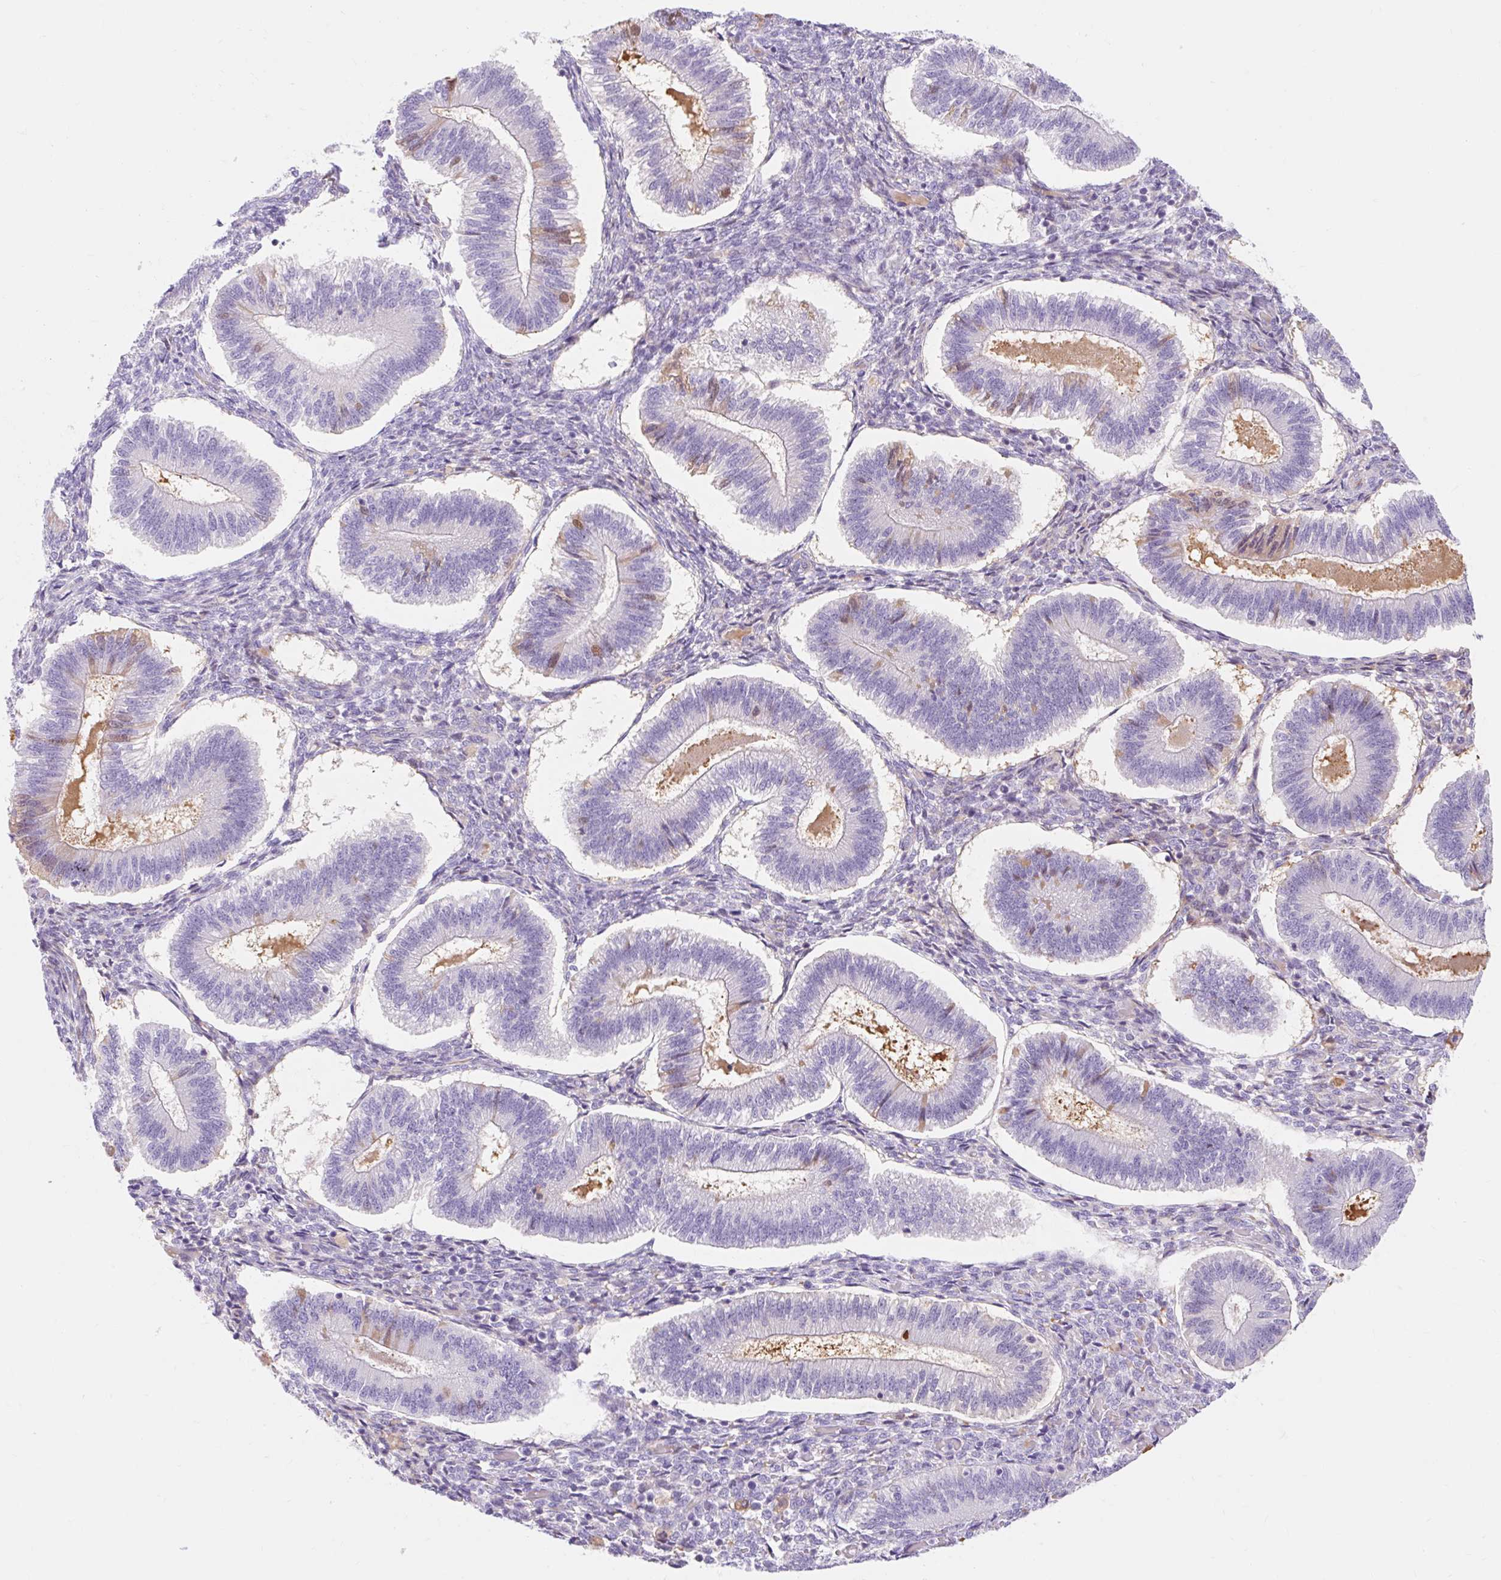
{"staining": {"intensity": "negative", "quantity": "none", "location": "none"}, "tissue": "endometrium", "cell_type": "Cells in endometrial stroma", "image_type": "normal", "snomed": [{"axis": "morphology", "description": "Normal tissue, NOS"}, {"axis": "topography", "description": "Endometrium"}], "caption": "The photomicrograph displays no significant positivity in cells in endometrial stroma of endometrium.", "gene": "SLC28A1", "patient": {"sex": "female", "age": 25}}